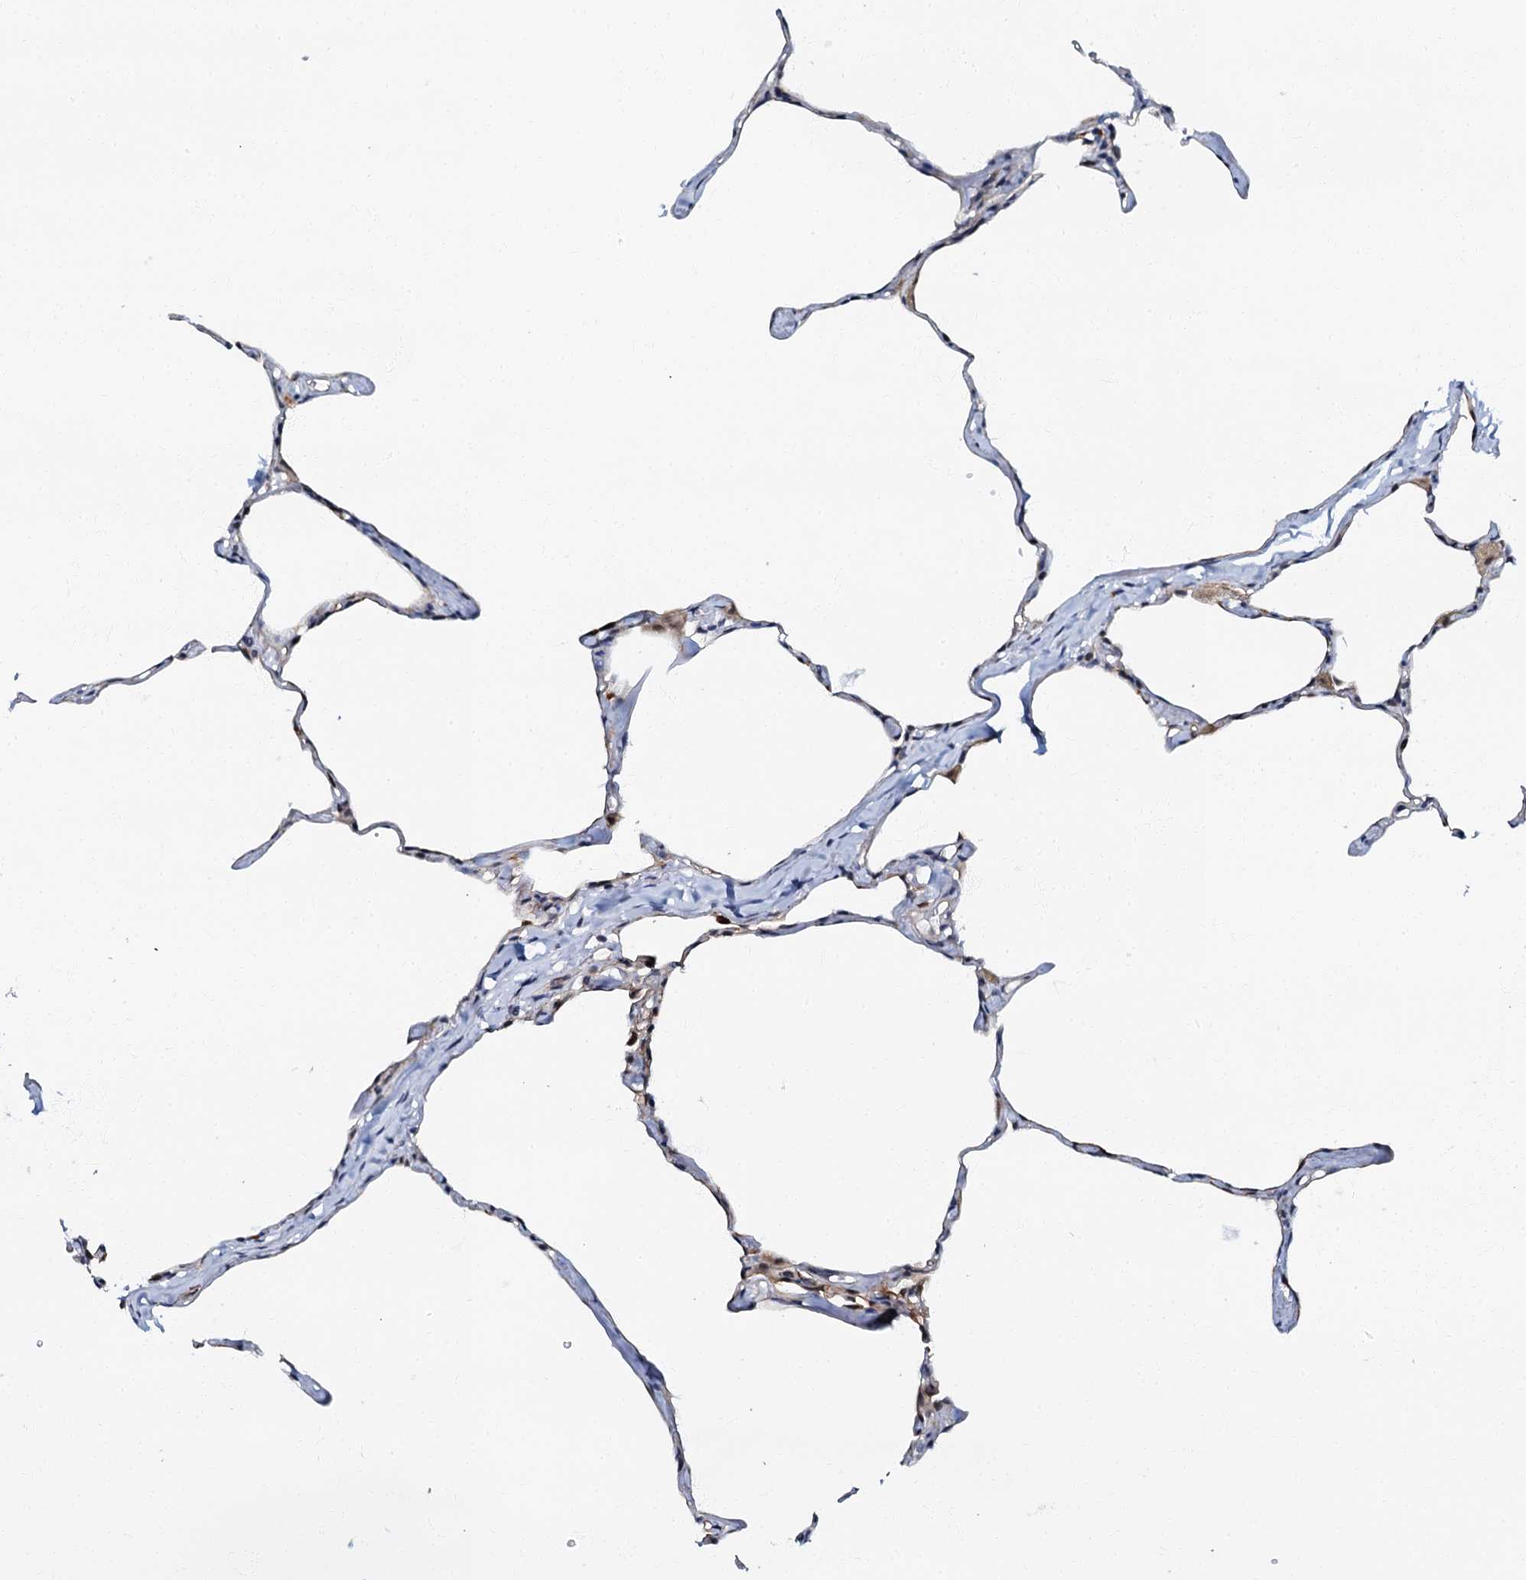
{"staining": {"intensity": "negative", "quantity": "none", "location": "none"}, "tissue": "lung", "cell_type": "Alveolar cells", "image_type": "normal", "snomed": [{"axis": "morphology", "description": "Normal tissue, NOS"}, {"axis": "topography", "description": "Lung"}], "caption": "Alveolar cells show no significant protein expression in normal lung. (IHC, brightfield microscopy, high magnification).", "gene": "OLAH", "patient": {"sex": "male", "age": 65}}